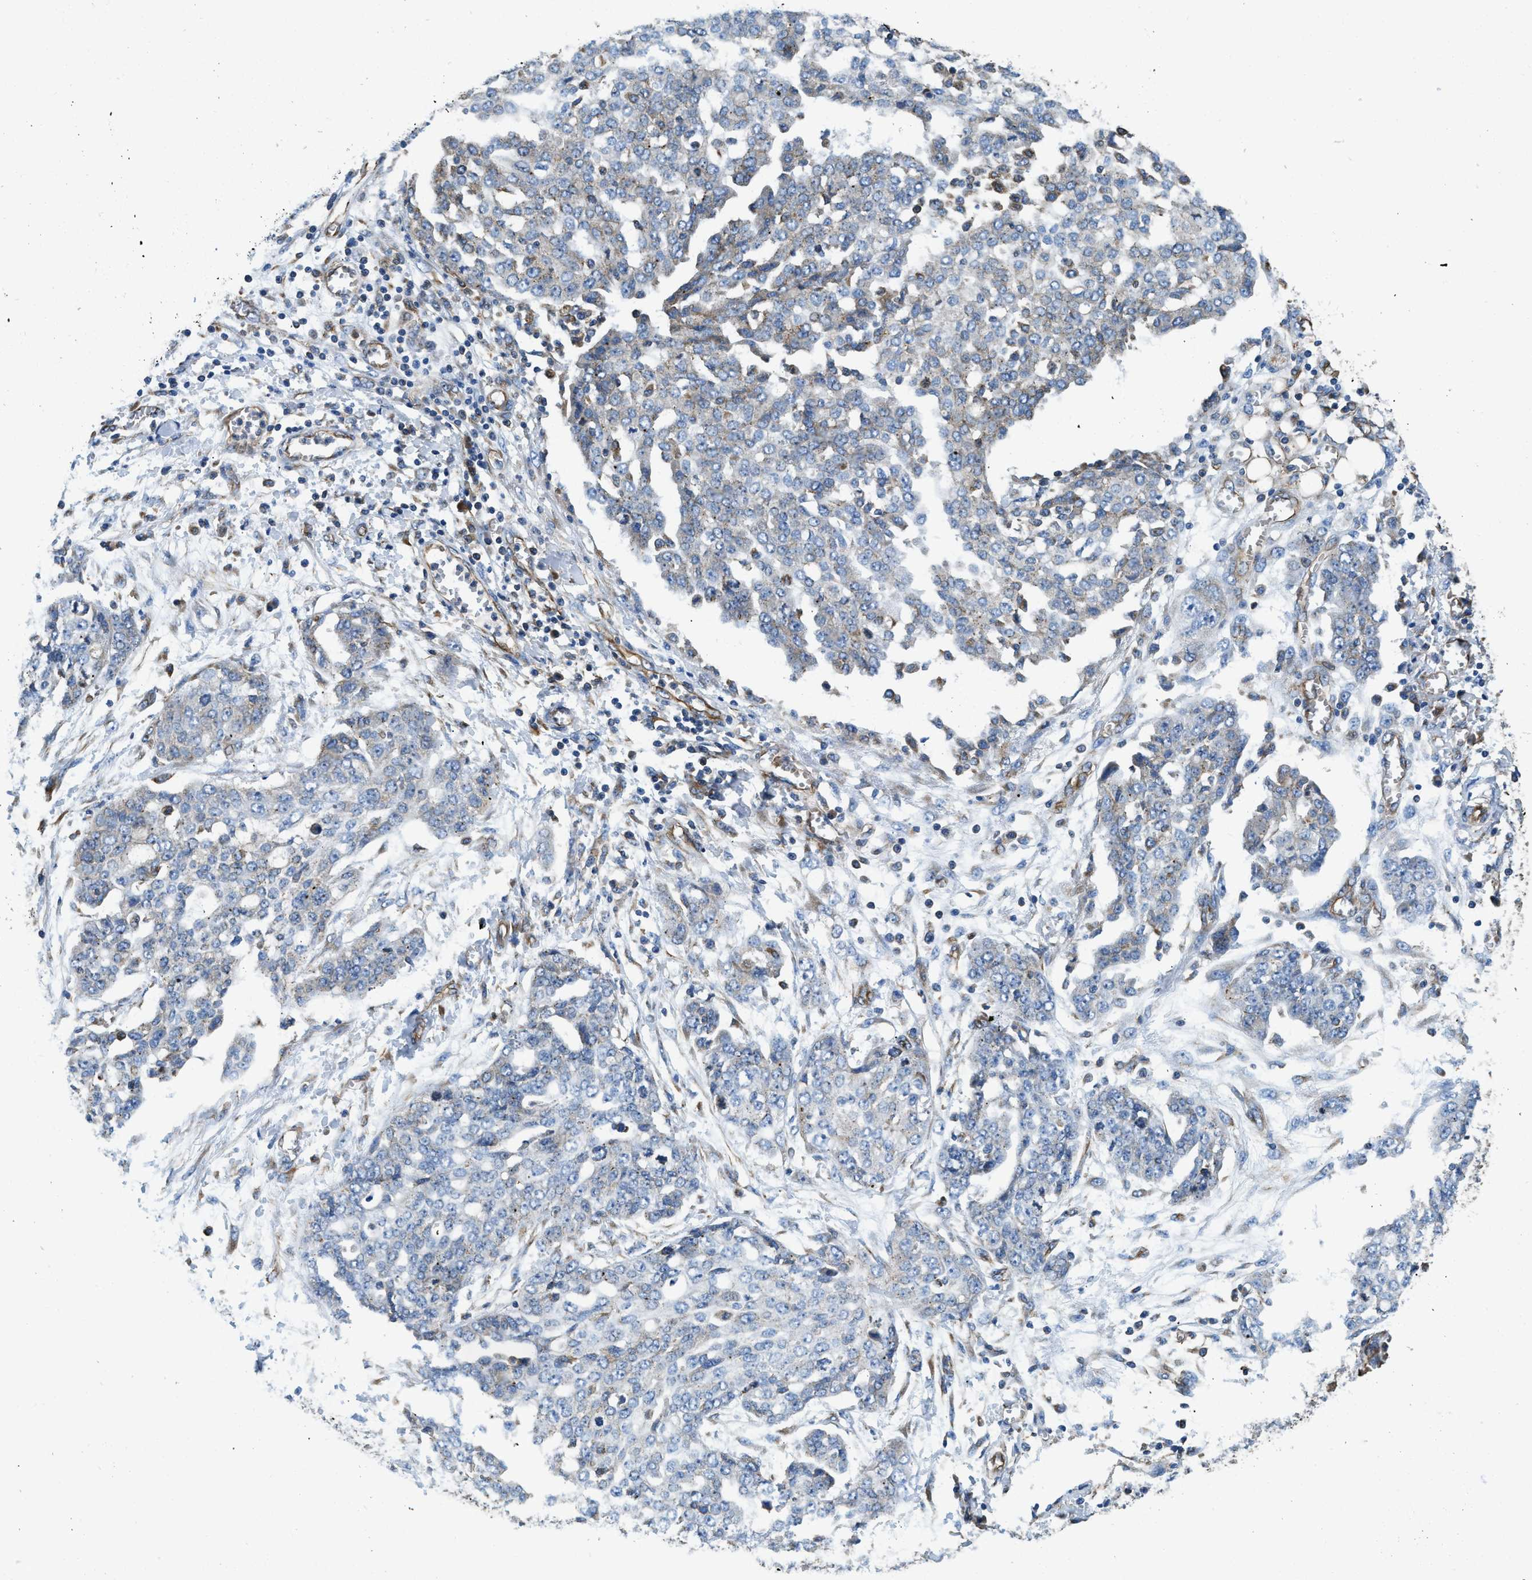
{"staining": {"intensity": "negative", "quantity": "none", "location": "none"}, "tissue": "ovarian cancer", "cell_type": "Tumor cells", "image_type": "cancer", "snomed": [{"axis": "morphology", "description": "Cystadenocarcinoma, serous, NOS"}, {"axis": "topography", "description": "Soft tissue"}, {"axis": "topography", "description": "Ovary"}], "caption": "This is a photomicrograph of immunohistochemistry (IHC) staining of ovarian serous cystadenocarcinoma, which shows no expression in tumor cells.", "gene": "HSD17B12", "patient": {"sex": "female", "age": 57}}